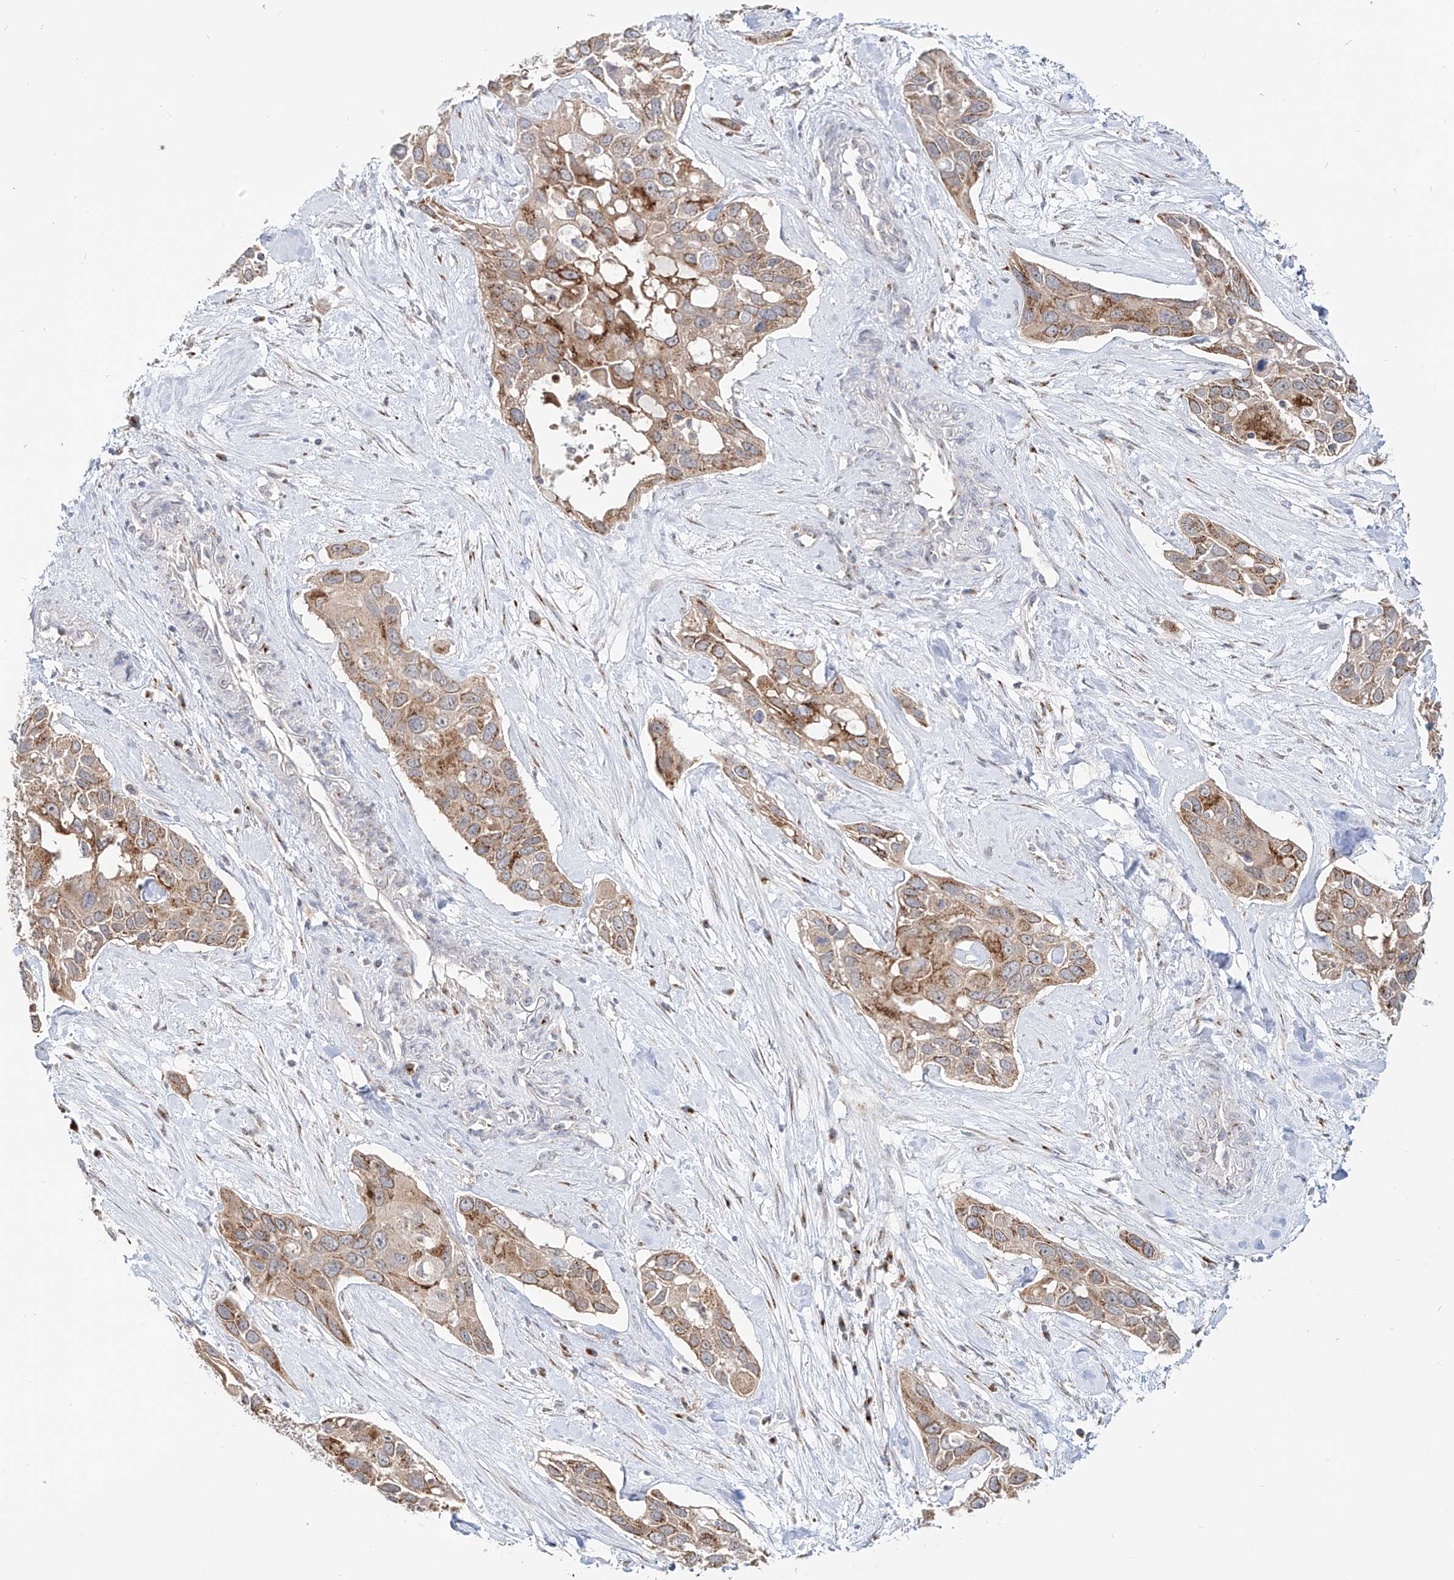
{"staining": {"intensity": "moderate", "quantity": ">75%", "location": "cytoplasmic/membranous"}, "tissue": "pancreatic cancer", "cell_type": "Tumor cells", "image_type": "cancer", "snomed": [{"axis": "morphology", "description": "Adenocarcinoma, NOS"}, {"axis": "topography", "description": "Pancreas"}], "caption": "Moderate cytoplasmic/membranous protein staining is identified in approximately >75% of tumor cells in pancreatic adenocarcinoma. The staining was performed using DAB to visualize the protein expression in brown, while the nuclei were stained in blue with hematoxylin (Magnification: 20x).", "gene": "BSDC1", "patient": {"sex": "female", "age": 60}}